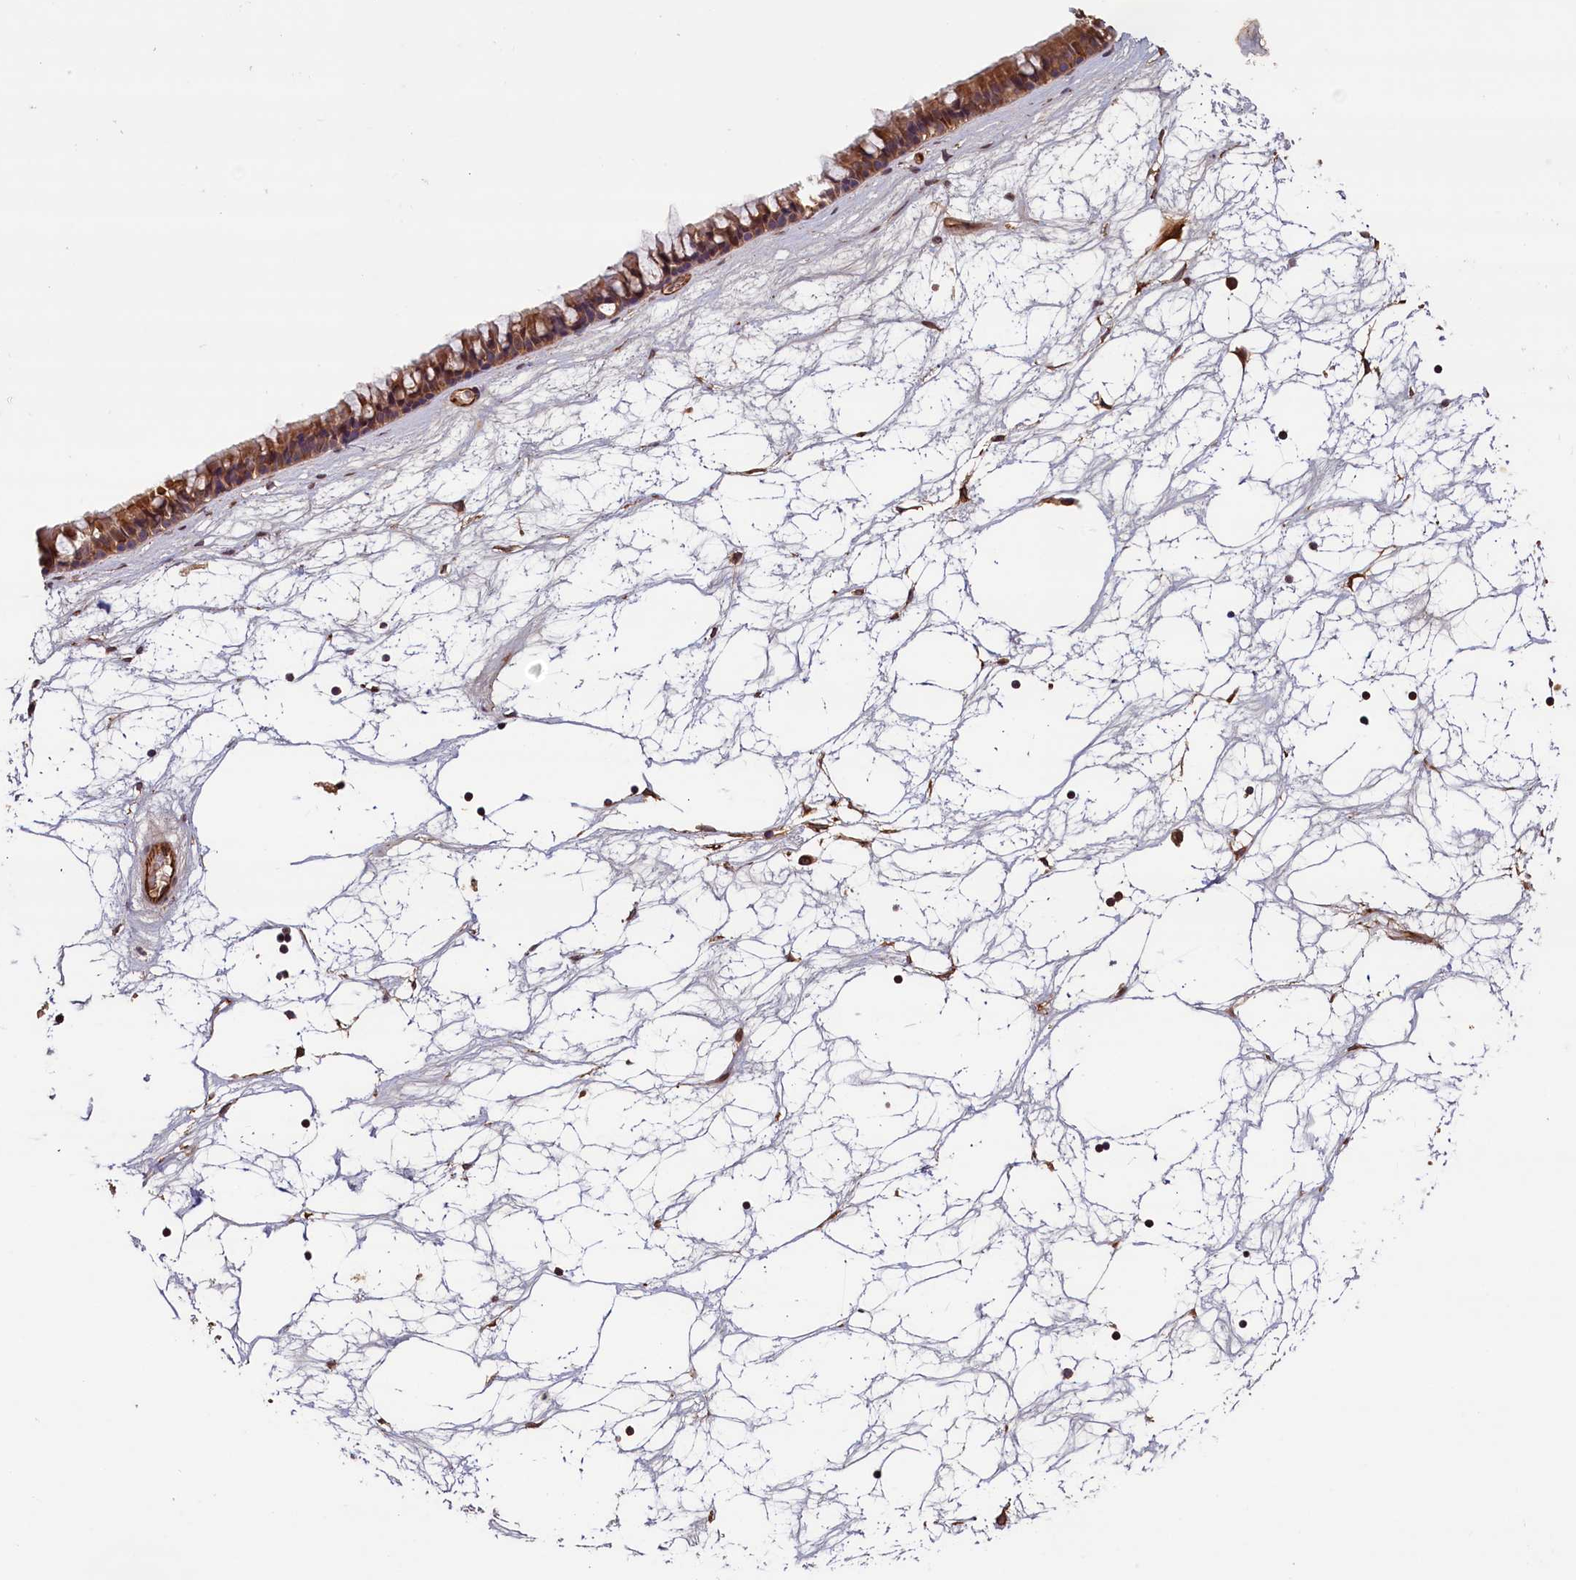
{"staining": {"intensity": "moderate", "quantity": ">75%", "location": "cytoplasmic/membranous"}, "tissue": "nasopharynx", "cell_type": "Respiratory epithelial cells", "image_type": "normal", "snomed": [{"axis": "morphology", "description": "Normal tissue, NOS"}, {"axis": "topography", "description": "Nasopharynx"}], "caption": "The photomicrograph shows a brown stain indicating the presence of a protein in the cytoplasmic/membranous of respiratory epithelial cells in nasopharynx. (brown staining indicates protein expression, while blue staining denotes nuclei).", "gene": "ACSBG1", "patient": {"sex": "male", "age": 64}}